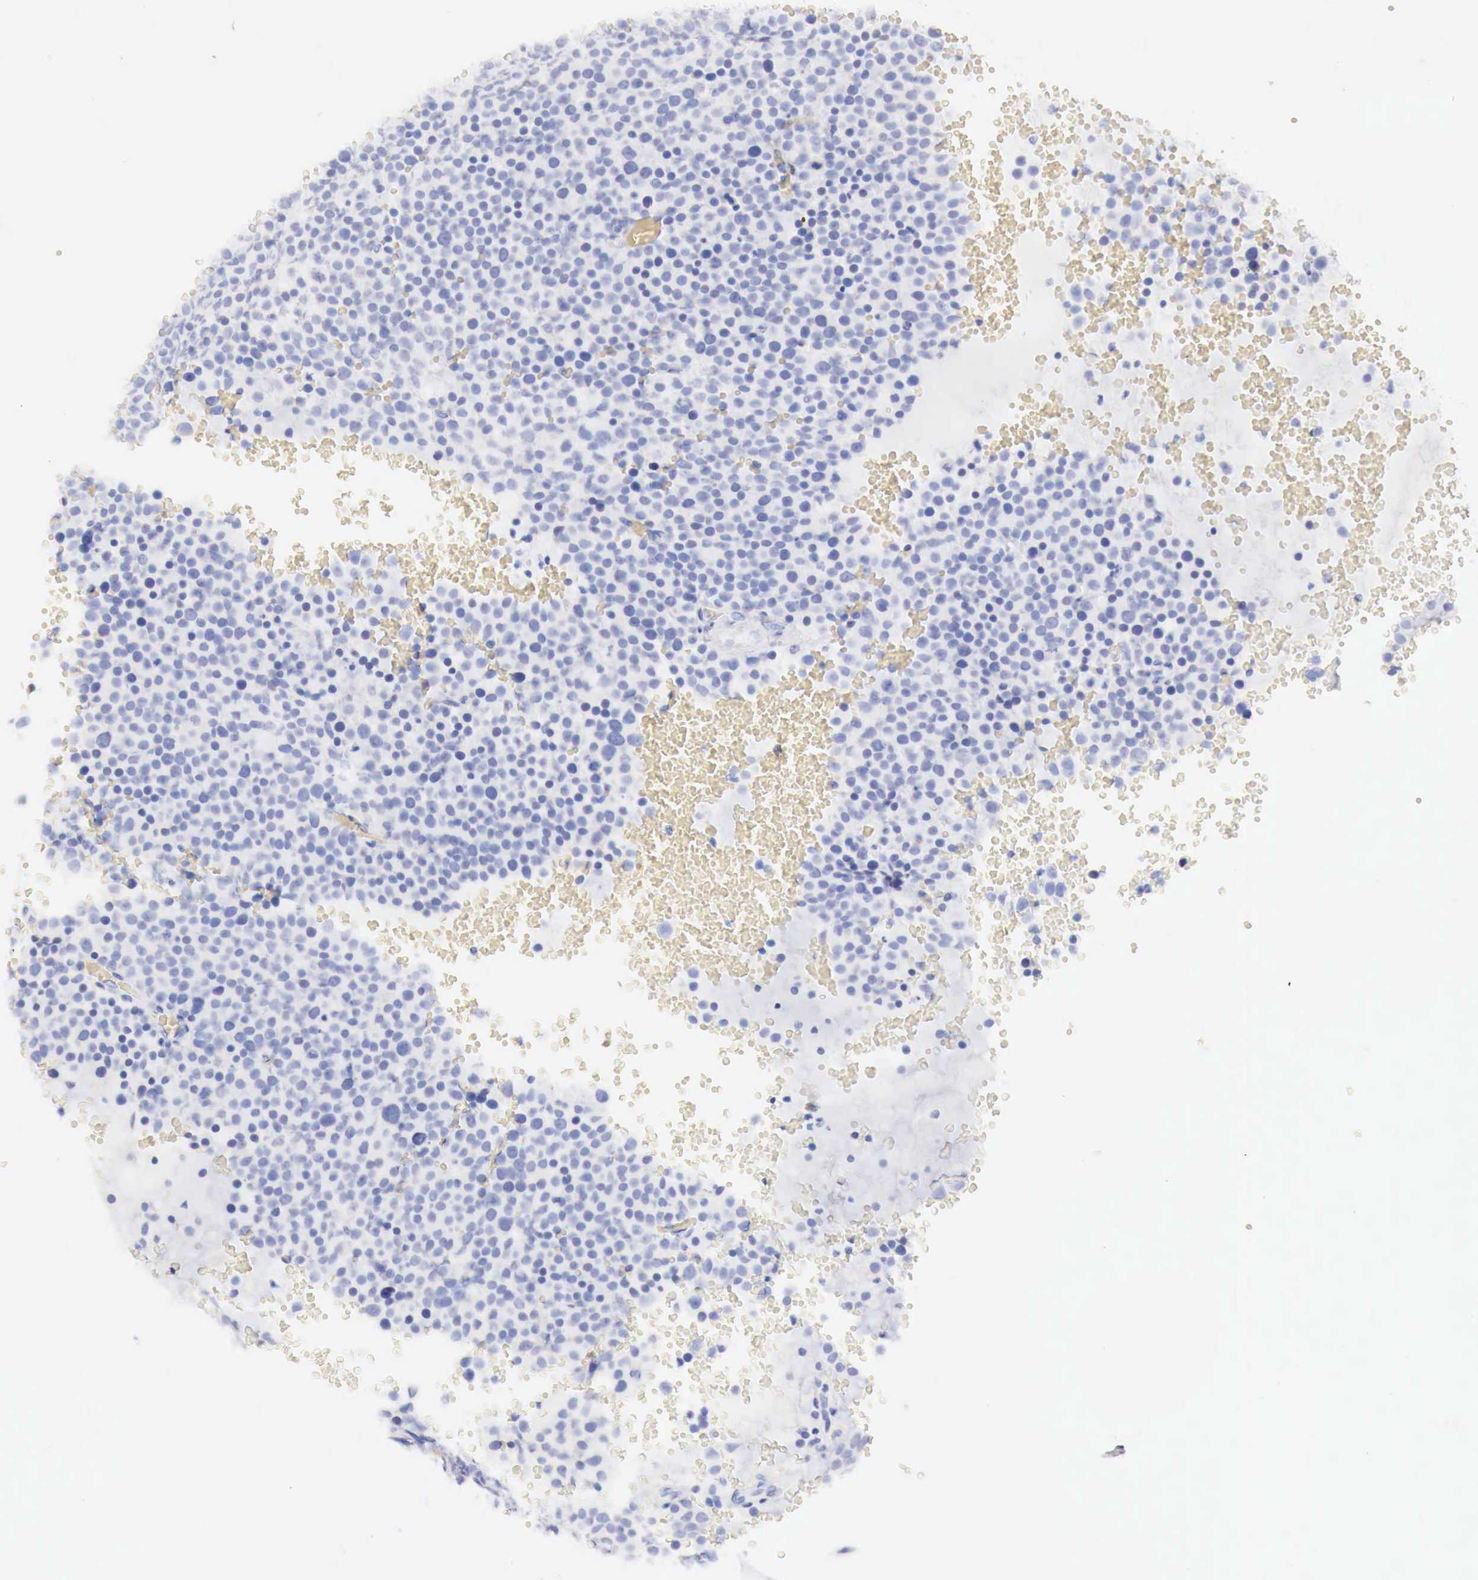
{"staining": {"intensity": "negative", "quantity": "none", "location": "none"}, "tissue": "testis cancer", "cell_type": "Tumor cells", "image_type": "cancer", "snomed": [{"axis": "morphology", "description": "Seminoma, NOS"}, {"axis": "topography", "description": "Testis"}], "caption": "IHC image of testis cancer (seminoma) stained for a protein (brown), which exhibits no expression in tumor cells.", "gene": "CDKN2A", "patient": {"sex": "male", "age": 71}}